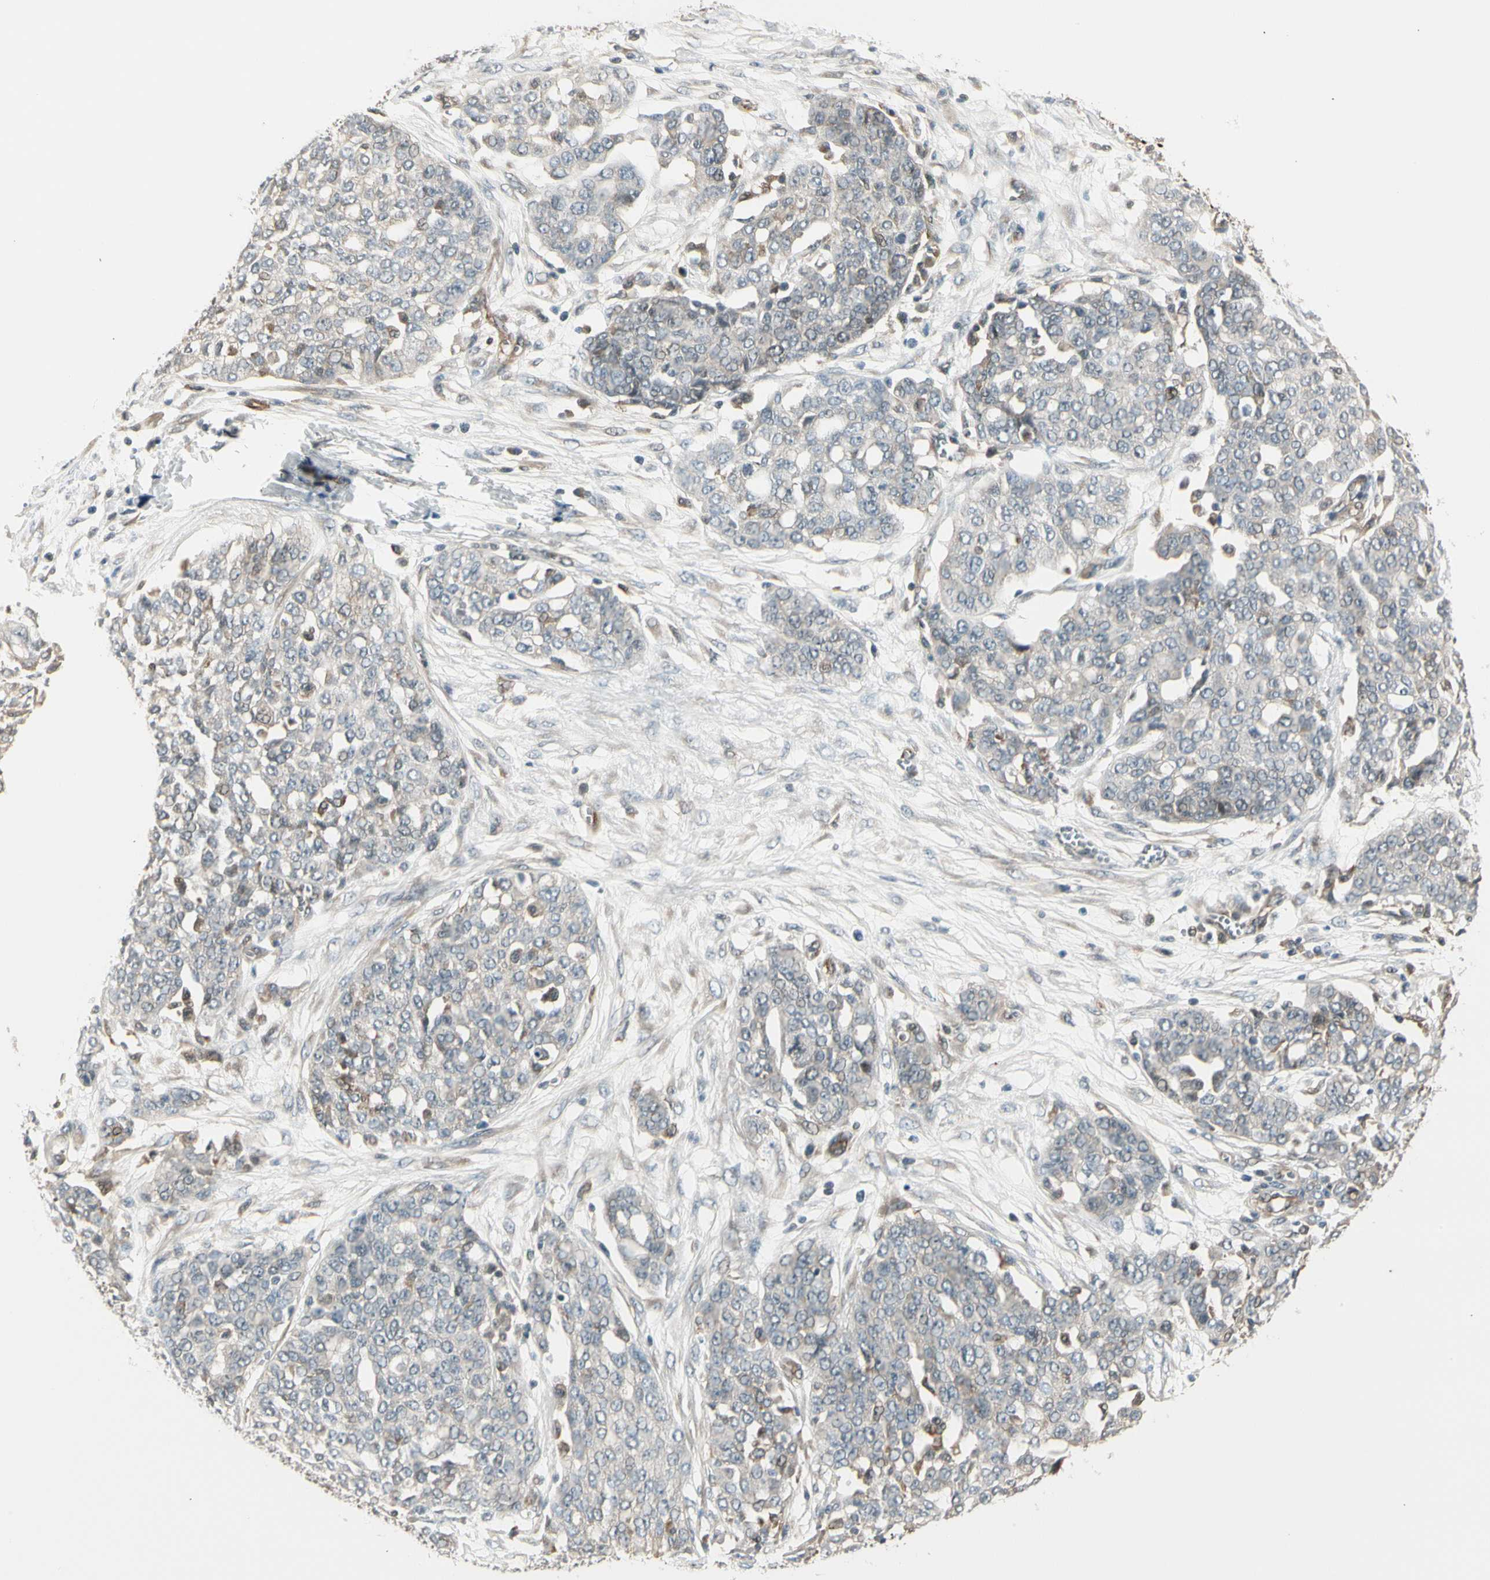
{"staining": {"intensity": "weak", "quantity": "<25%", "location": "cytoplasmic/membranous"}, "tissue": "ovarian cancer", "cell_type": "Tumor cells", "image_type": "cancer", "snomed": [{"axis": "morphology", "description": "Cystadenocarcinoma, serous, NOS"}, {"axis": "topography", "description": "Soft tissue"}, {"axis": "topography", "description": "Ovary"}], "caption": "Tumor cells show no significant protein positivity in serous cystadenocarcinoma (ovarian). (DAB immunohistochemistry, high magnification).", "gene": "SVBP", "patient": {"sex": "female", "age": 57}}